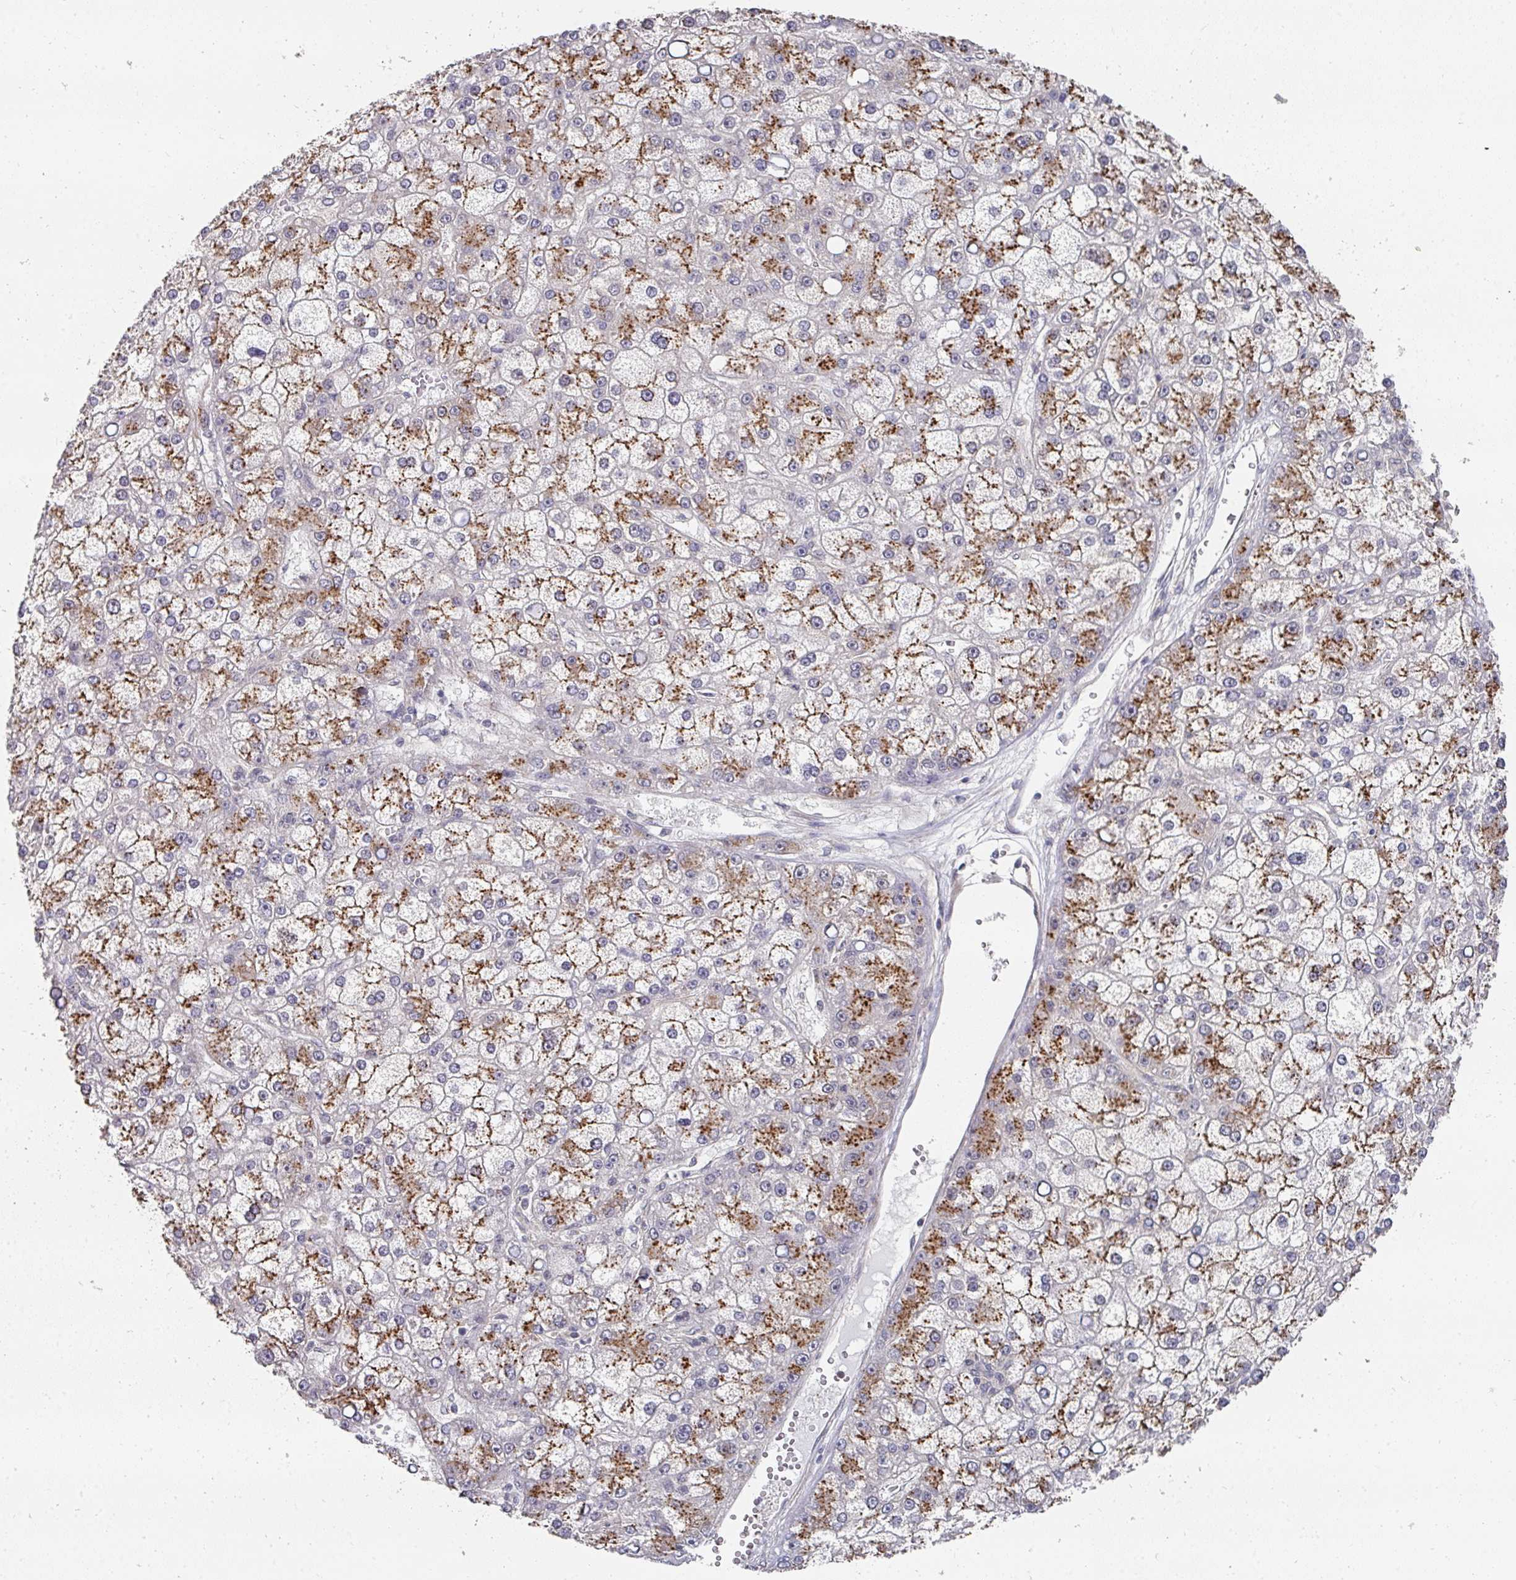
{"staining": {"intensity": "moderate", "quantity": ">75%", "location": "cytoplasmic/membranous"}, "tissue": "liver cancer", "cell_type": "Tumor cells", "image_type": "cancer", "snomed": [{"axis": "morphology", "description": "Carcinoma, Hepatocellular, NOS"}, {"axis": "topography", "description": "Liver"}], "caption": "This image demonstrates immunohistochemistry (IHC) staining of liver cancer (hepatocellular carcinoma), with medium moderate cytoplasmic/membranous staining in approximately >75% of tumor cells.", "gene": "C18orf25", "patient": {"sex": "male", "age": 67}}